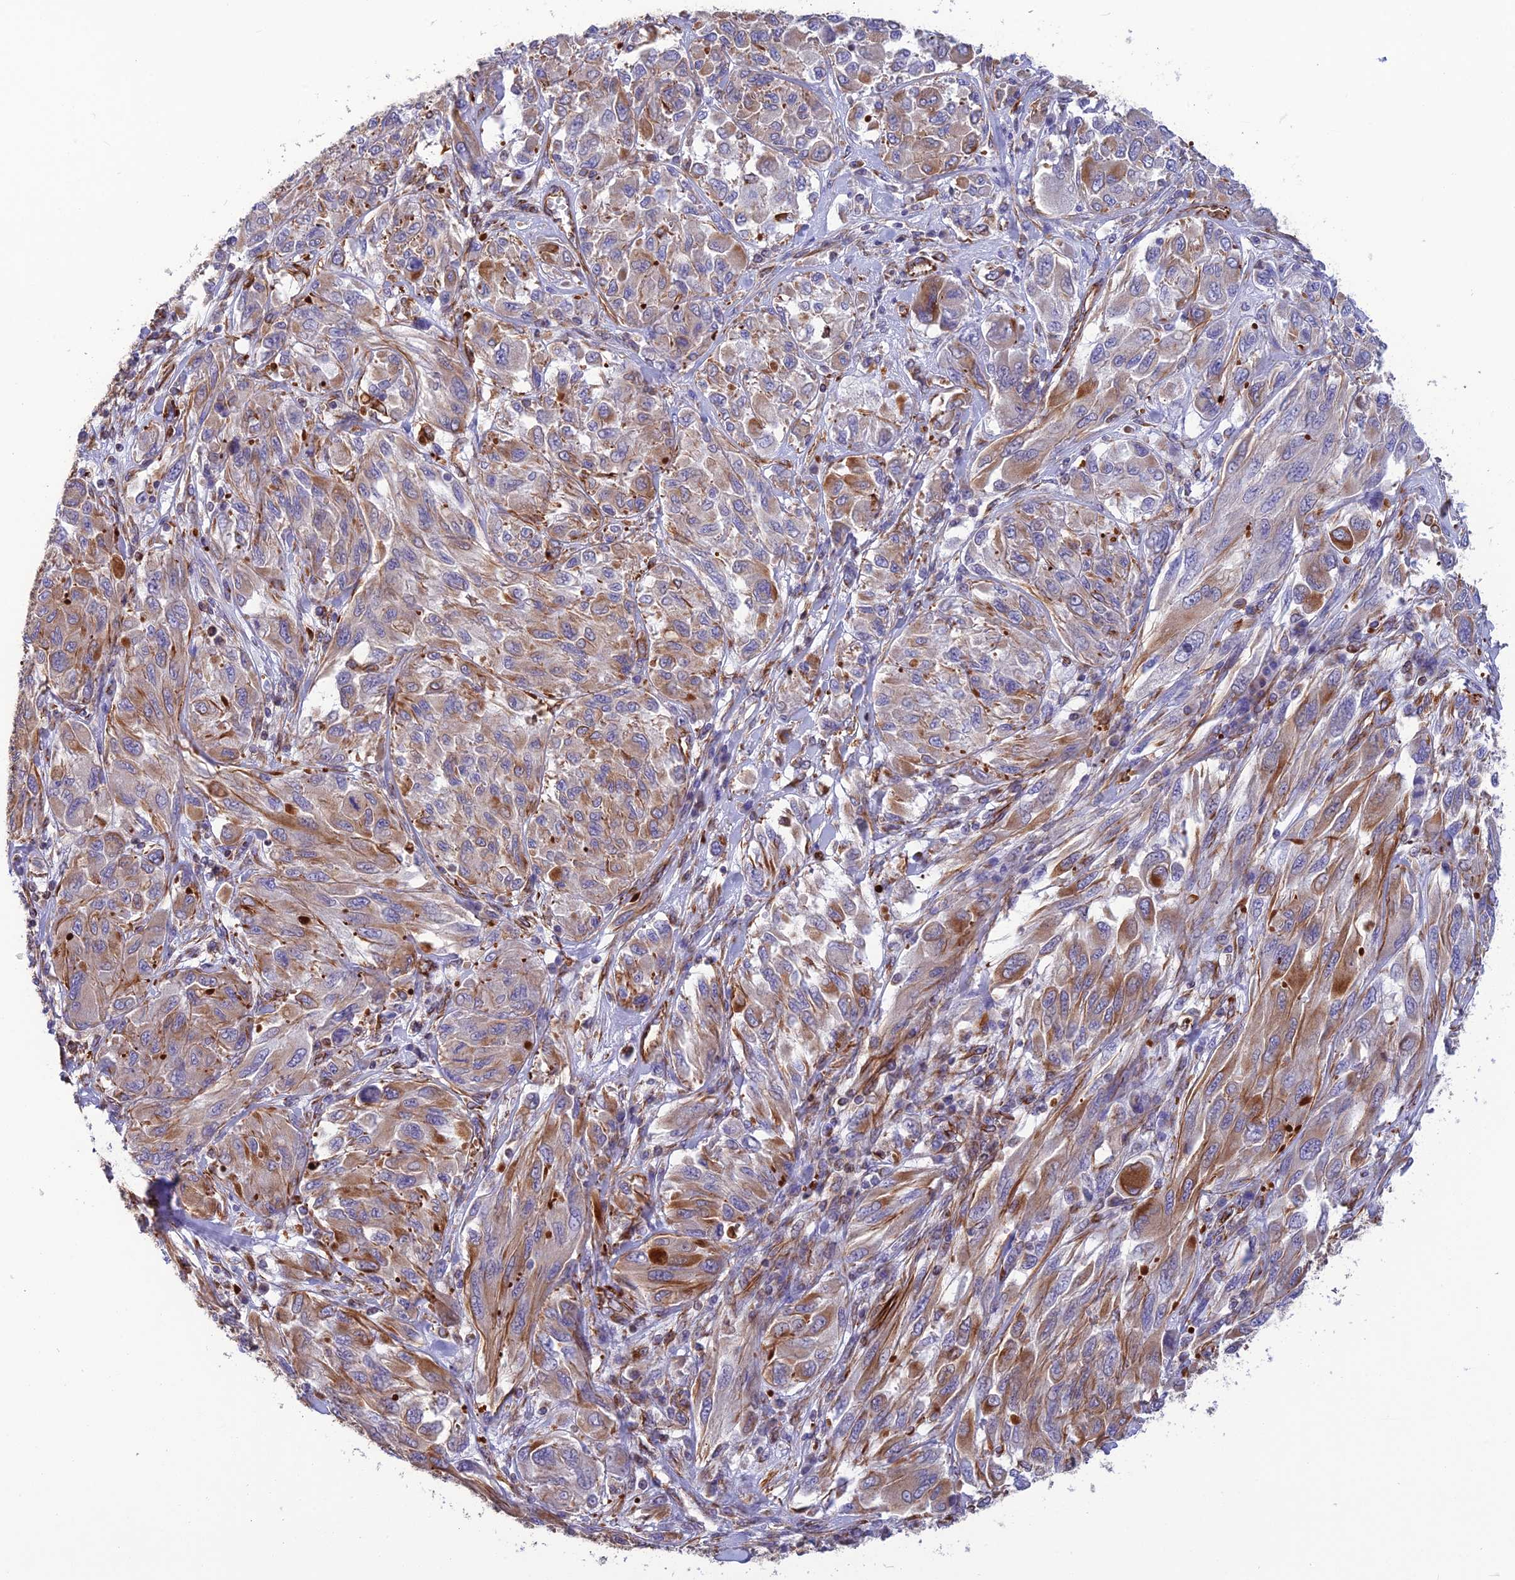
{"staining": {"intensity": "moderate", "quantity": "25%-75%", "location": "cytoplasmic/membranous"}, "tissue": "melanoma", "cell_type": "Tumor cells", "image_type": "cancer", "snomed": [{"axis": "morphology", "description": "Malignant melanoma, NOS"}, {"axis": "topography", "description": "Skin"}], "caption": "DAB (3,3'-diaminobenzidine) immunohistochemical staining of human malignant melanoma demonstrates moderate cytoplasmic/membranous protein staining in approximately 25%-75% of tumor cells.", "gene": "FBXL20", "patient": {"sex": "female", "age": 91}}